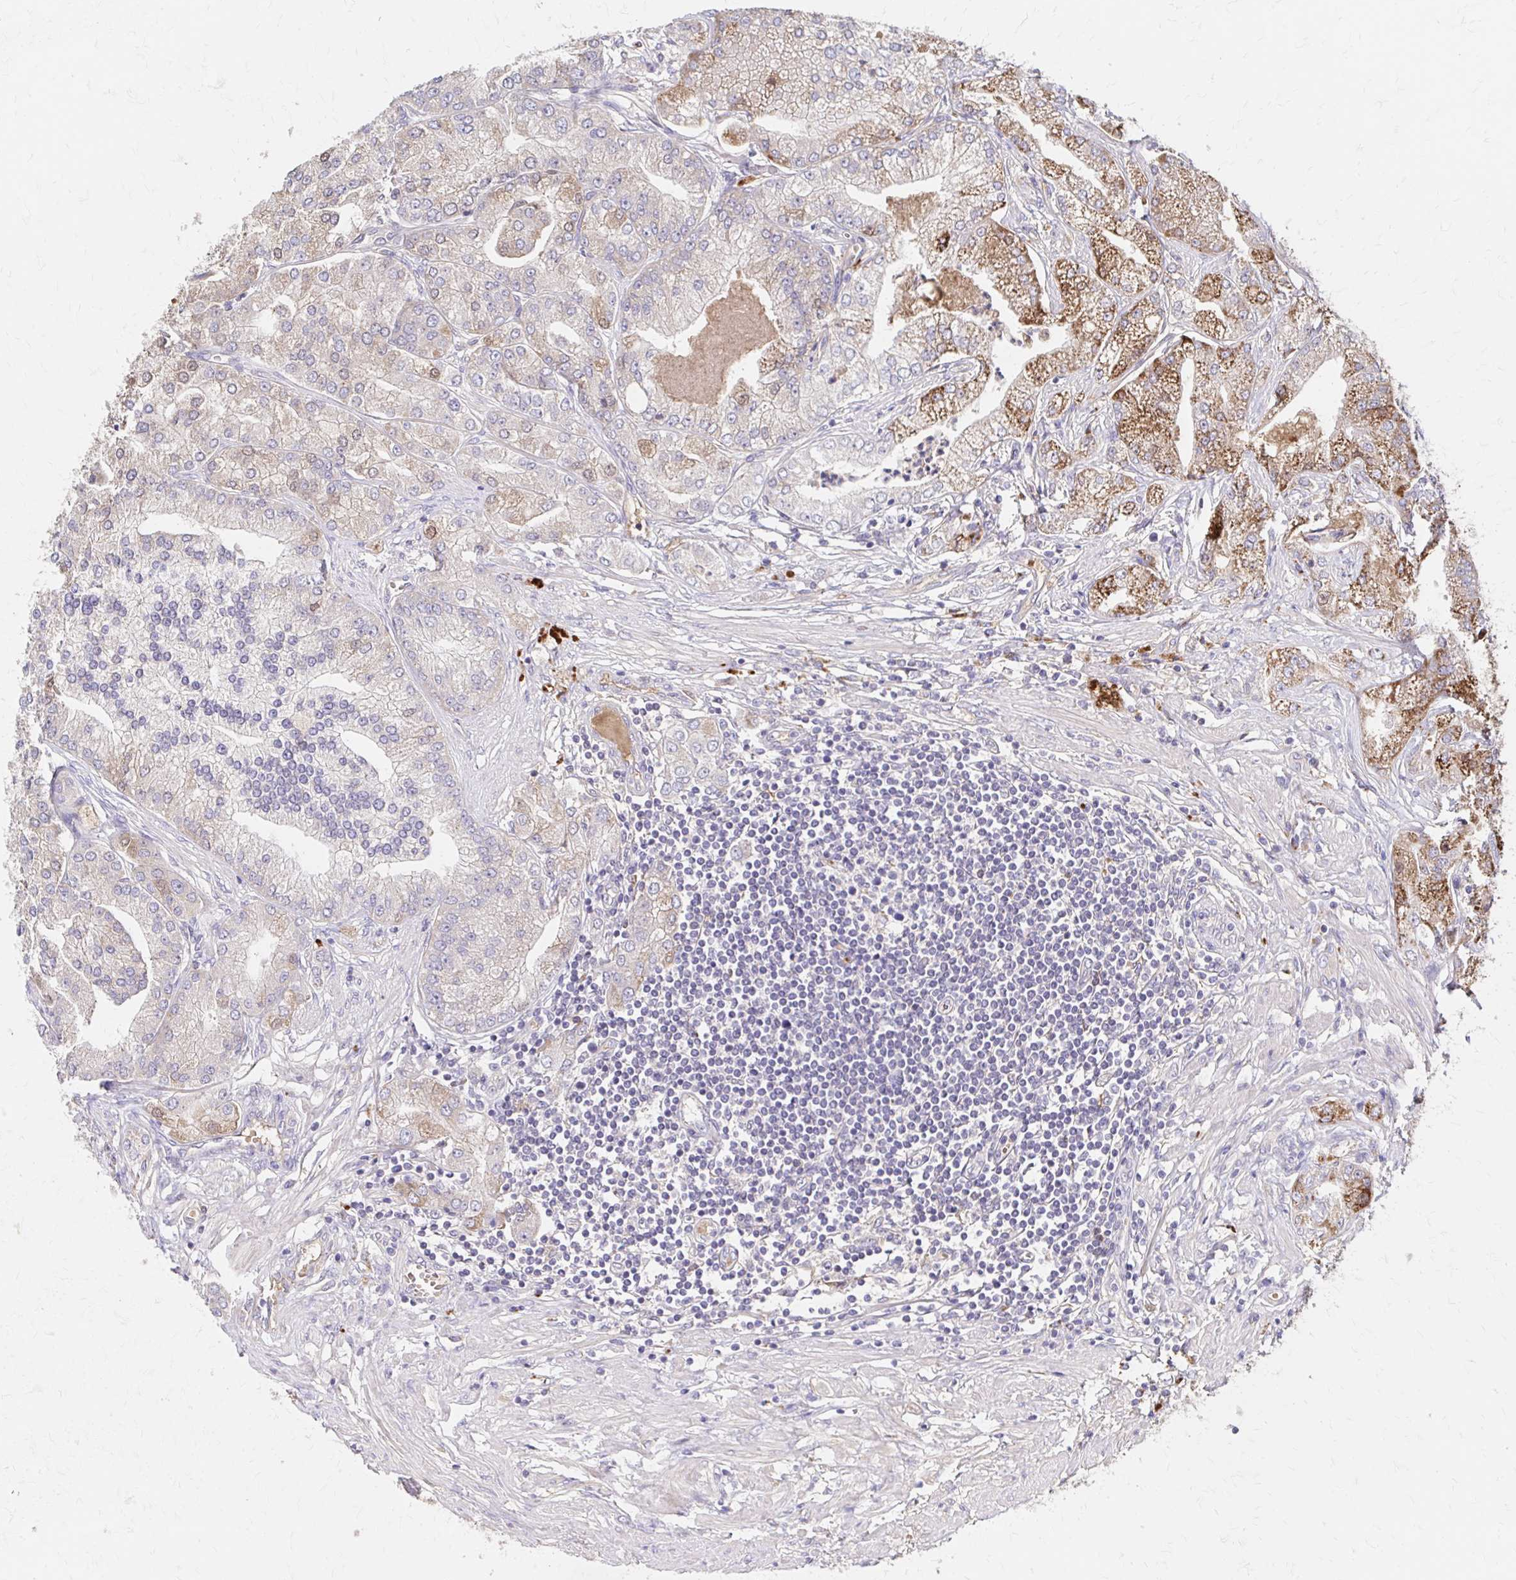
{"staining": {"intensity": "moderate", "quantity": "<25%", "location": "cytoplasmic/membranous"}, "tissue": "prostate cancer", "cell_type": "Tumor cells", "image_type": "cancer", "snomed": [{"axis": "morphology", "description": "Adenocarcinoma, High grade"}, {"axis": "topography", "description": "Prostate"}], "caption": "Prostate cancer (adenocarcinoma (high-grade)) stained with immunohistochemistry (IHC) displays moderate cytoplasmic/membranous expression in approximately <25% of tumor cells.", "gene": "HMGCS2", "patient": {"sex": "male", "age": 61}}